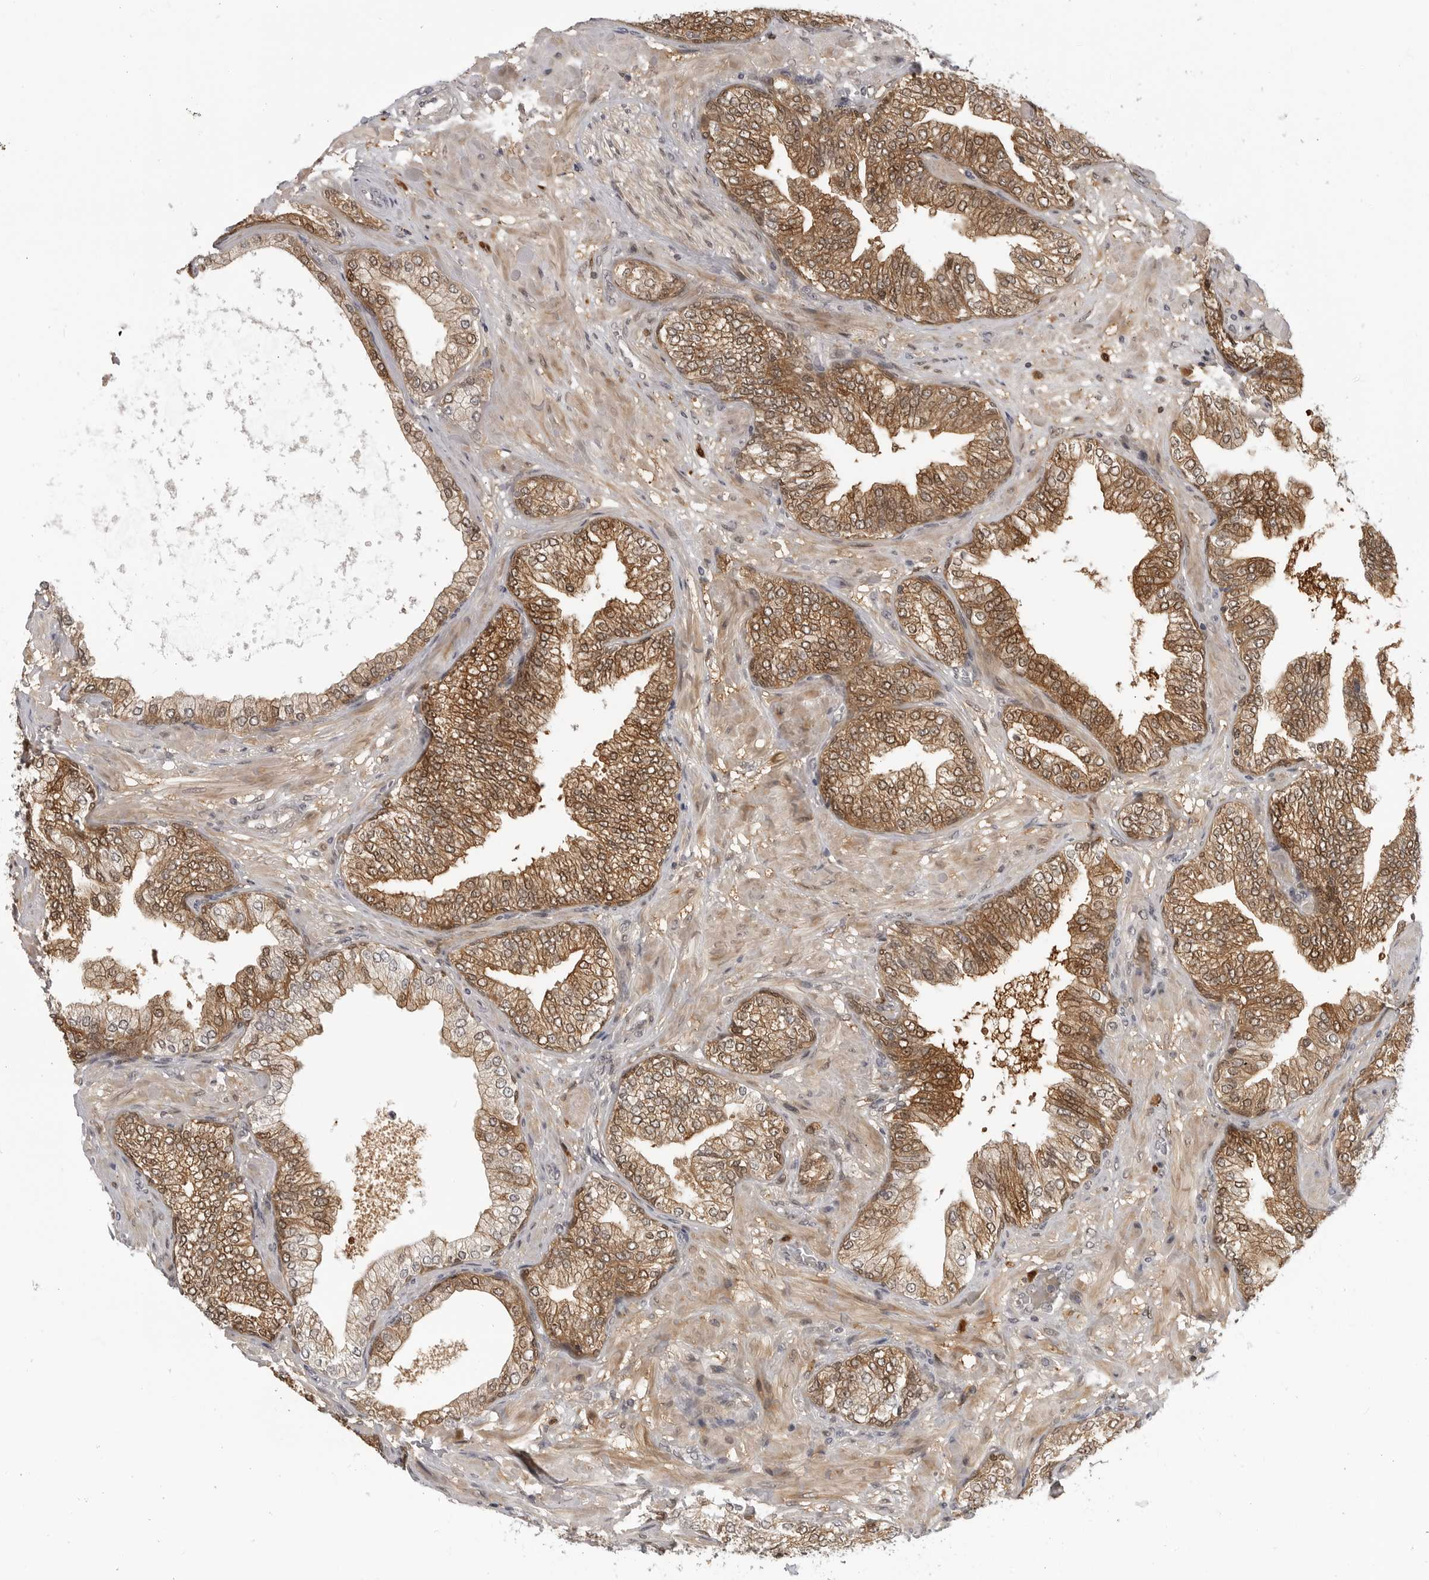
{"staining": {"intensity": "moderate", "quantity": ">75%", "location": "cytoplasmic/membranous,nuclear"}, "tissue": "prostate cancer", "cell_type": "Tumor cells", "image_type": "cancer", "snomed": [{"axis": "morphology", "description": "Adenocarcinoma, High grade"}, {"axis": "topography", "description": "Prostate"}], "caption": "Immunohistochemistry image of human prostate adenocarcinoma (high-grade) stained for a protein (brown), which shows medium levels of moderate cytoplasmic/membranous and nuclear staining in about >75% of tumor cells.", "gene": "CTIF", "patient": {"sex": "male", "age": 59}}